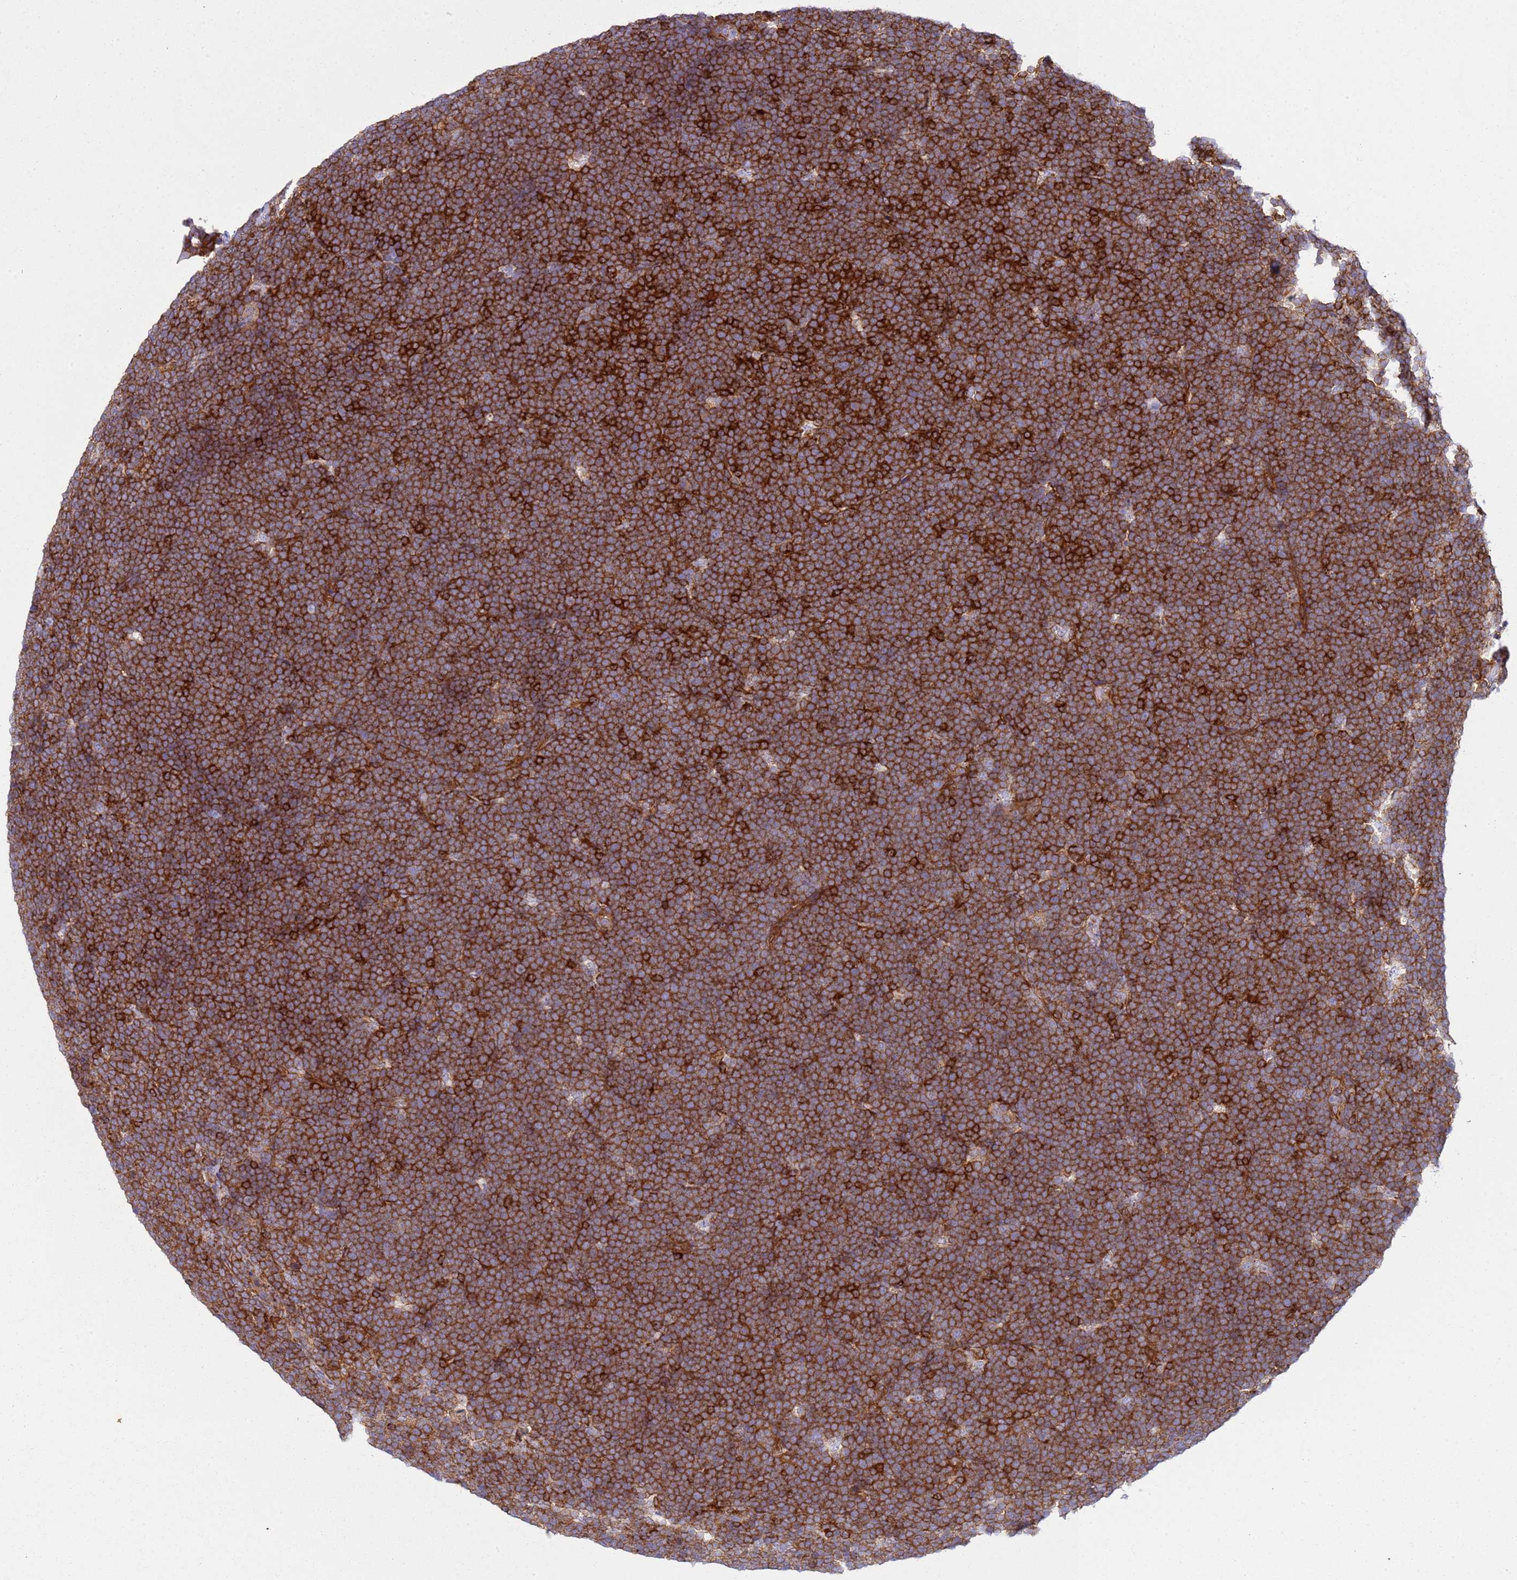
{"staining": {"intensity": "strong", "quantity": ">75%", "location": "cytoplasmic/membranous"}, "tissue": "lymphoma", "cell_type": "Tumor cells", "image_type": "cancer", "snomed": [{"axis": "morphology", "description": "Malignant lymphoma, non-Hodgkin's type, High grade"}, {"axis": "topography", "description": "Lymph node"}], "caption": "Immunohistochemistry of lymphoma demonstrates high levels of strong cytoplasmic/membranous staining in approximately >75% of tumor cells.", "gene": "SNX21", "patient": {"sex": "male", "age": 13}}